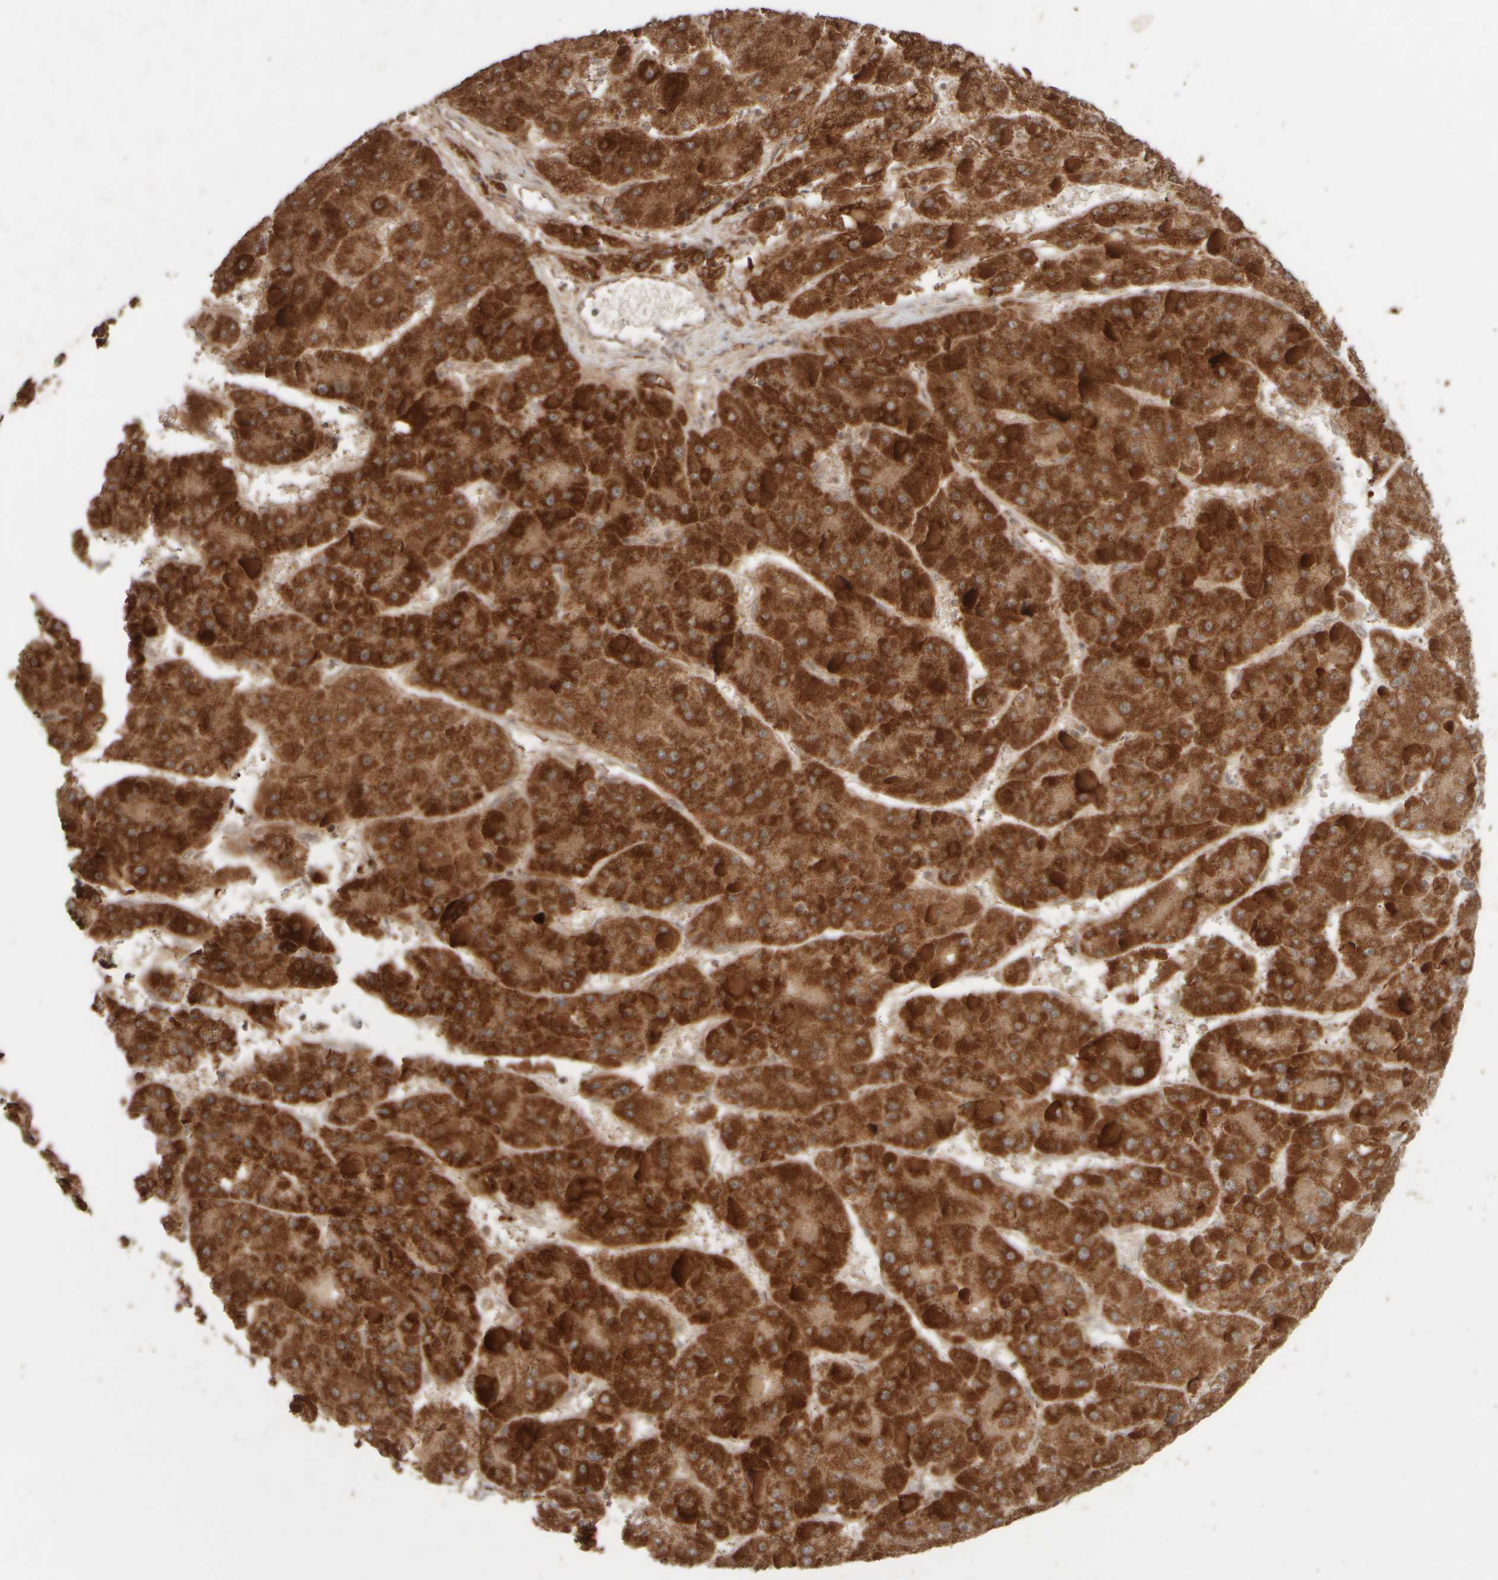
{"staining": {"intensity": "strong", "quantity": ">75%", "location": "cytoplasmic/membranous"}, "tissue": "liver cancer", "cell_type": "Tumor cells", "image_type": "cancer", "snomed": [{"axis": "morphology", "description": "Carcinoma, Hepatocellular, NOS"}, {"axis": "topography", "description": "Liver"}], "caption": "Liver cancer (hepatocellular carcinoma) stained with a brown dye reveals strong cytoplasmic/membranous positive expression in approximately >75% of tumor cells.", "gene": "EIF2B3", "patient": {"sex": "female", "age": 73}}